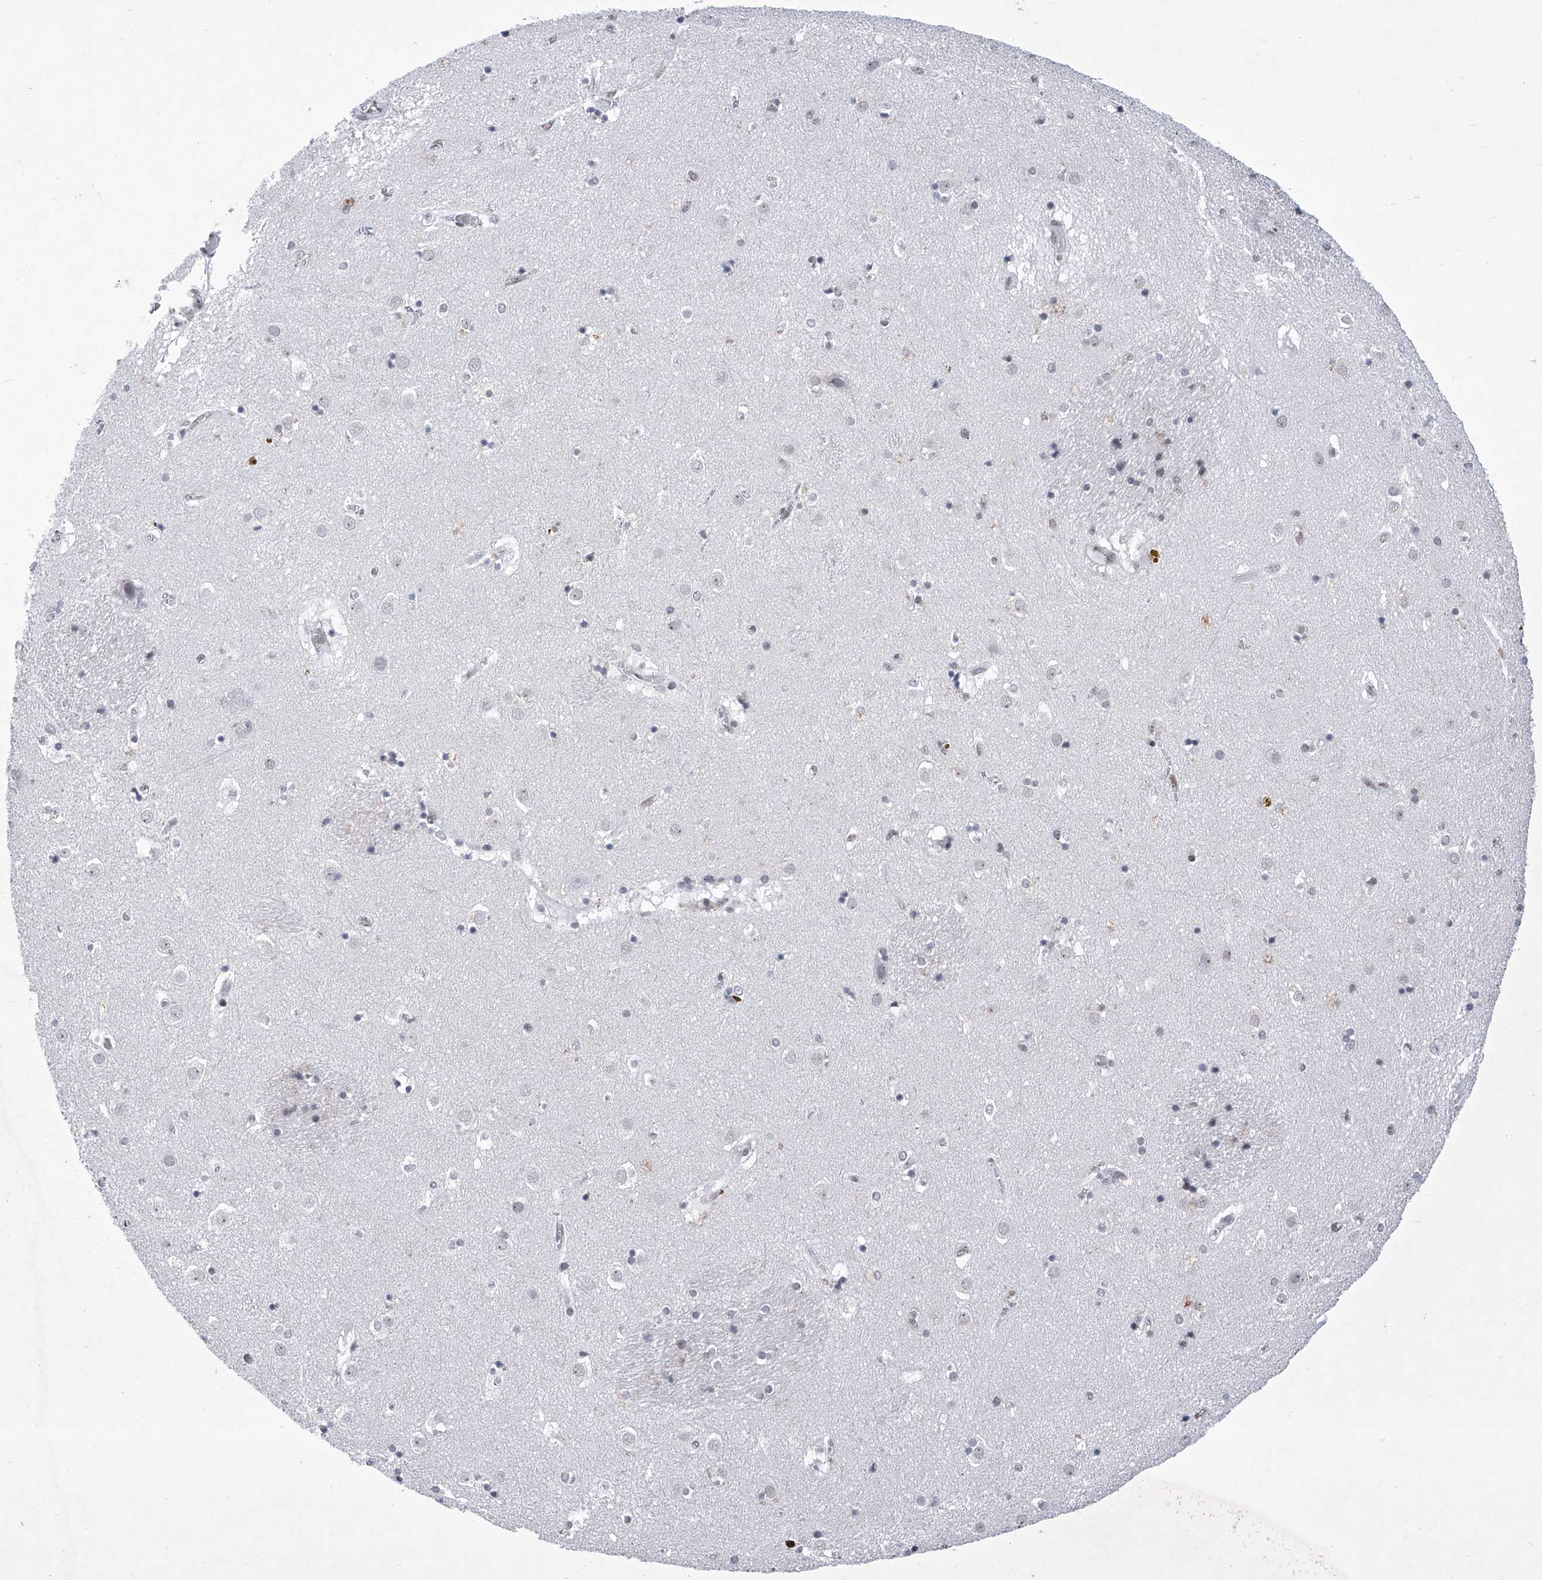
{"staining": {"intensity": "moderate", "quantity": "25%-75%", "location": "nuclear"}, "tissue": "caudate", "cell_type": "Glial cells", "image_type": "normal", "snomed": [{"axis": "morphology", "description": "Normal tissue, NOS"}, {"axis": "topography", "description": "Lateral ventricle wall"}], "caption": "This photomicrograph displays immunohistochemistry staining of normal caudate, with medium moderate nuclear expression in about 25%-75% of glial cells.", "gene": "HEY2", "patient": {"sex": "male", "age": 70}}